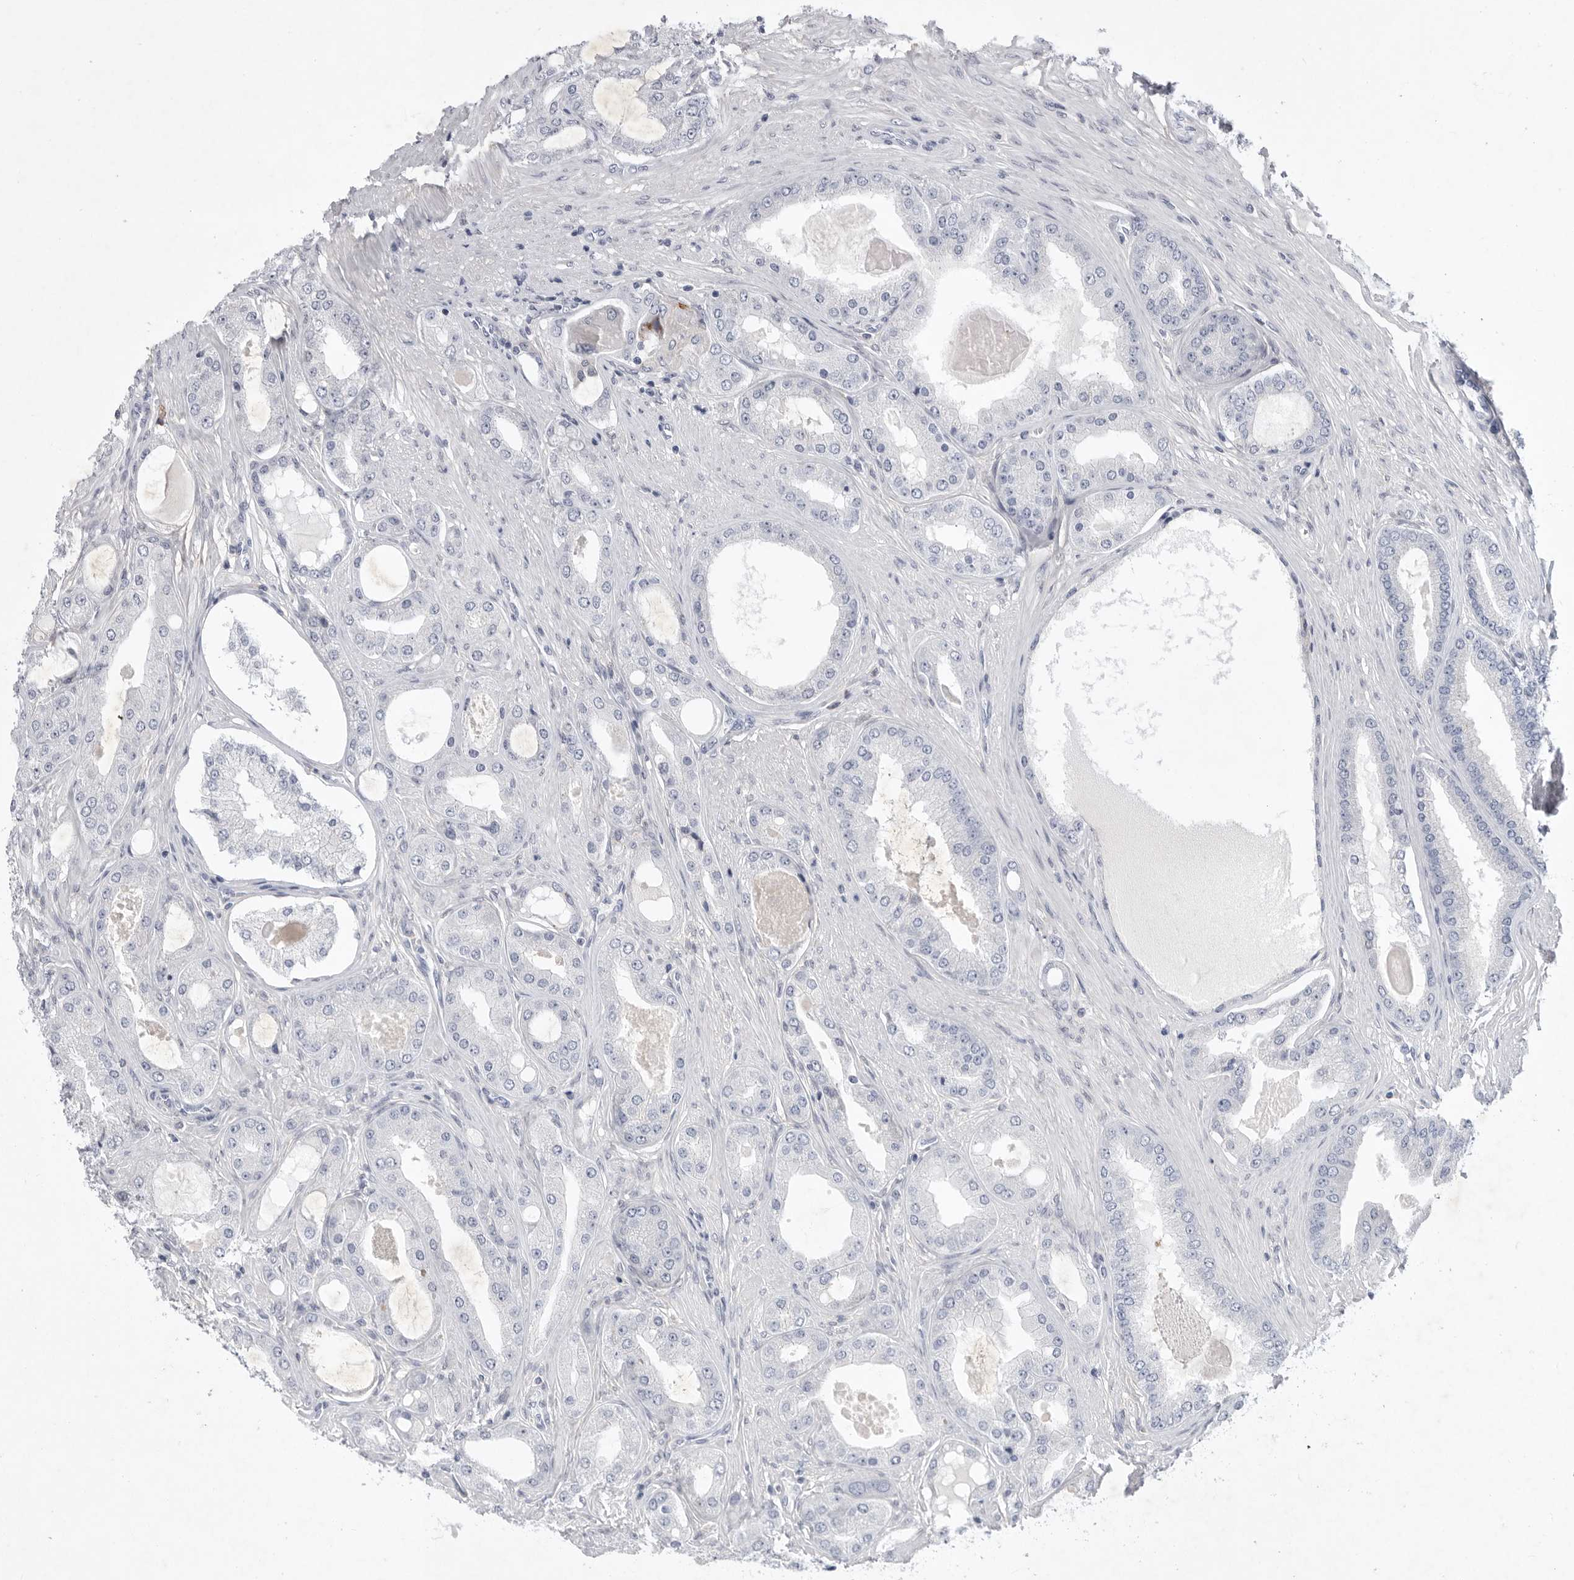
{"staining": {"intensity": "negative", "quantity": "none", "location": "none"}, "tissue": "prostate cancer", "cell_type": "Tumor cells", "image_type": "cancer", "snomed": [{"axis": "morphology", "description": "Adenocarcinoma, High grade"}, {"axis": "topography", "description": "Prostate"}], "caption": "This is an immunohistochemistry photomicrograph of adenocarcinoma (high-grade) (prostate). There is no staining in tumor cells.", "gene": "SIGLEC10", "patient": {"sex": "male", "age": 60}}